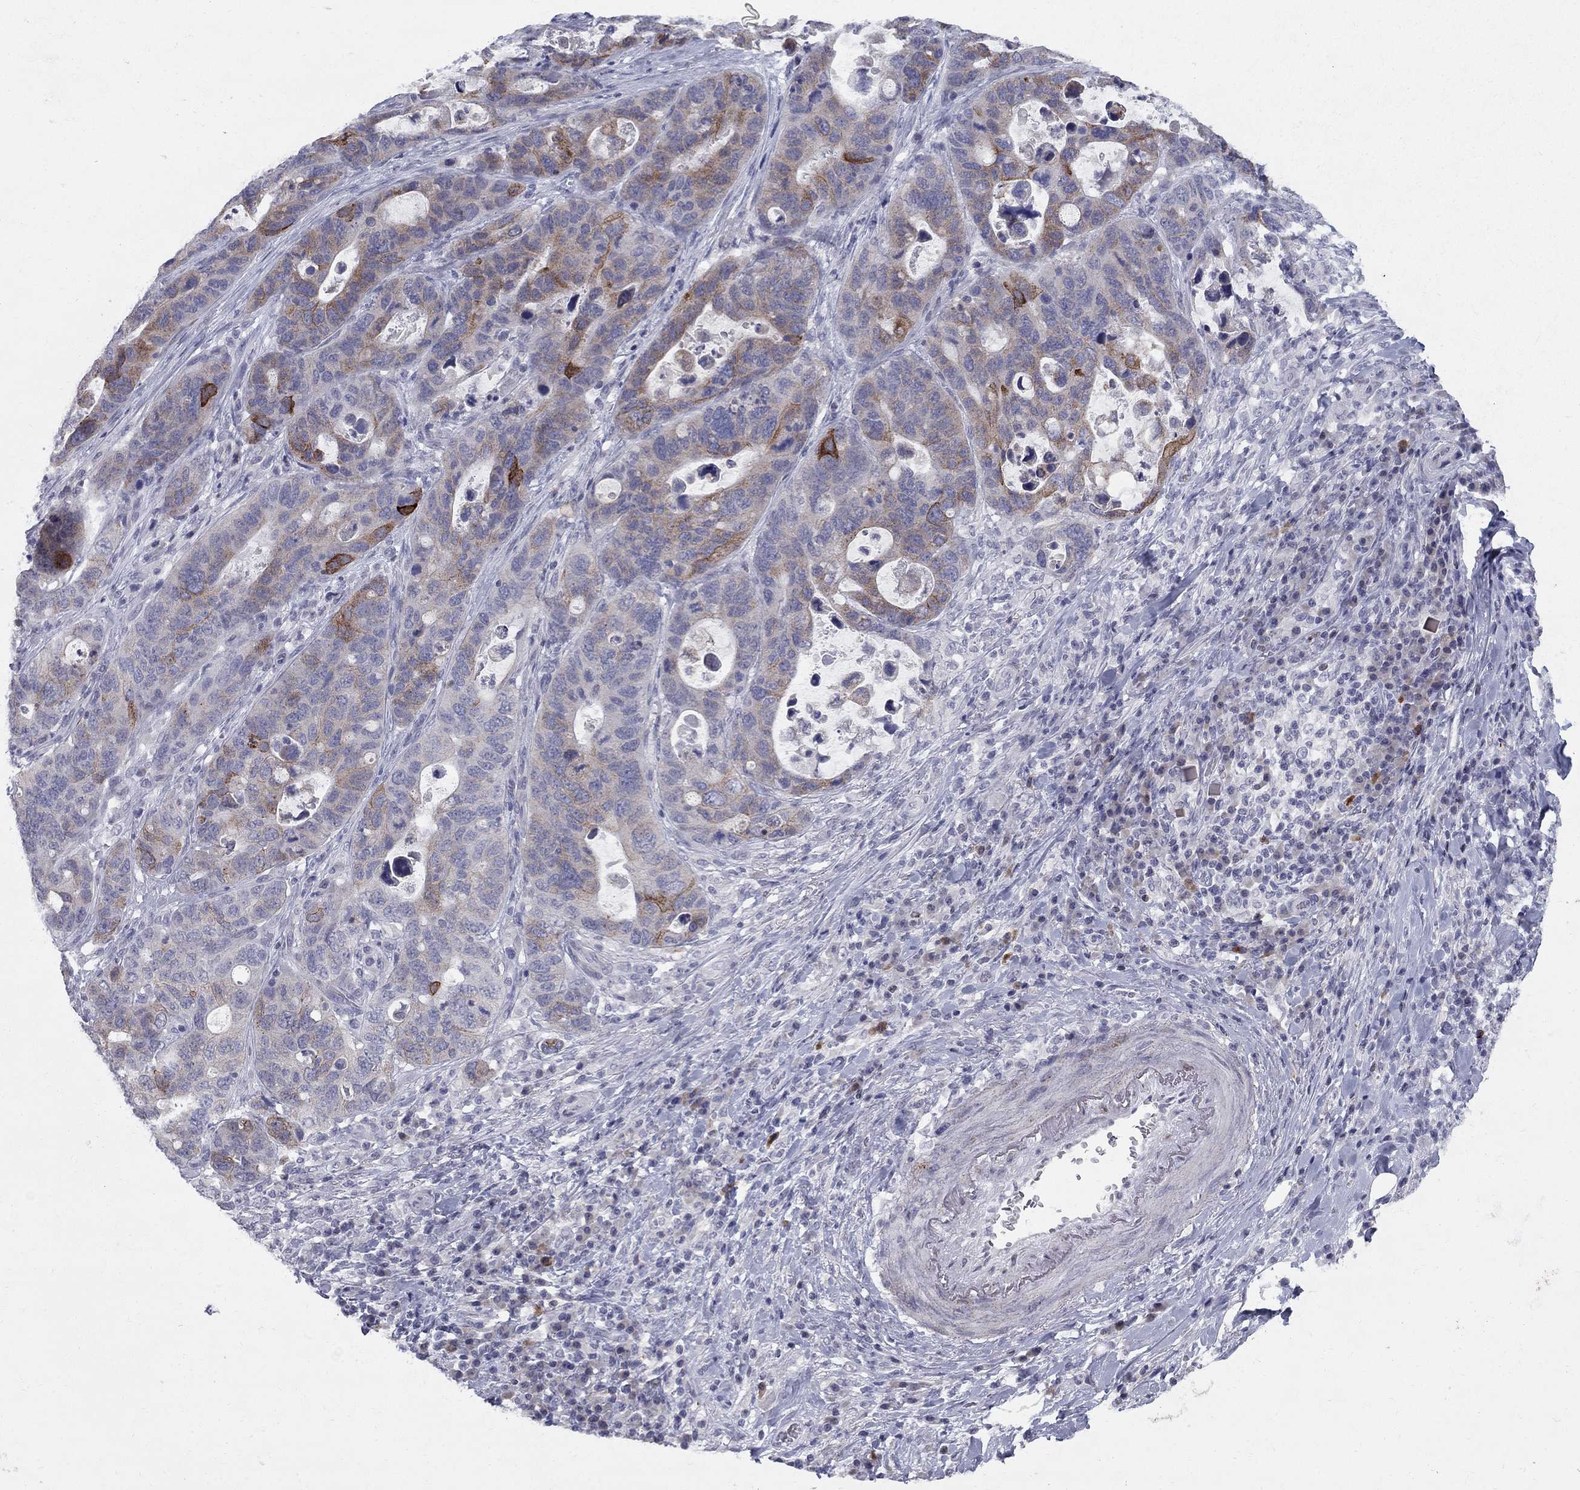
{"staining": {"intensity": "strong", "quantity": "<25%", "location": "cytoplasmic/membranous"}, "tissue": "stomach cancer", "cell_type": "Tumor cells", "image_type": "cancer", "snomed": [{"axis": "morphology", "description": "Adenocarcinoma, NOS"}, {"axis": "topography", "description": "Stomach"}], "caption": "Adenocarcinoma (stomach) tissue shows strong cytoplasmic/membranous staining in about <25% of tumor cells, visualized by immunohistochemistry.", "gene": "NTRK2", "patient": {"sex": "male", "age": 54}}